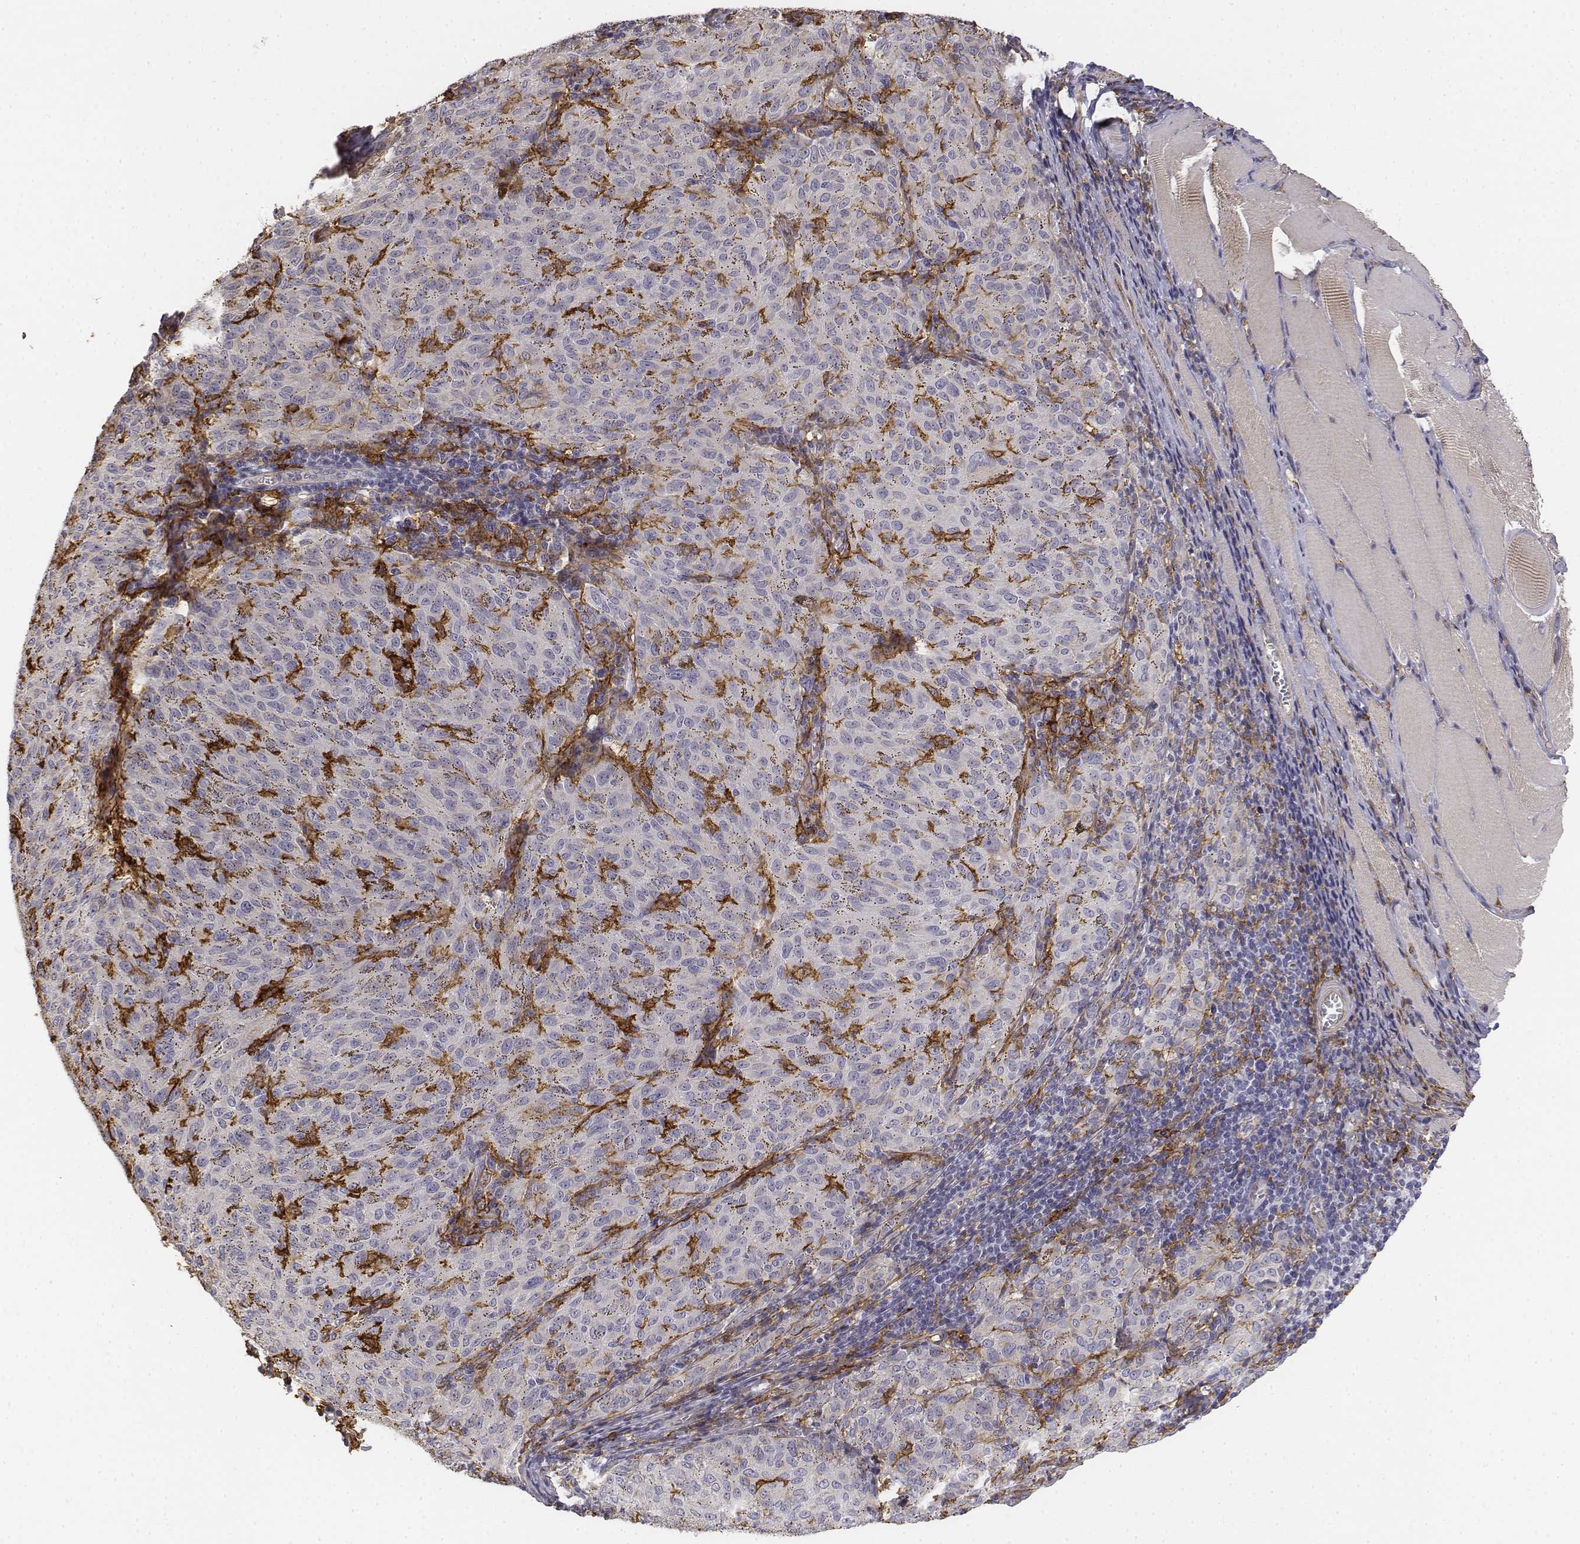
{"staining": {"intensity": "negative", "quantity": "none", "location": "none"}, "tissue": "melanoma", "cell_type": "Tumor cells", "image_type": "cancer", "snomed": [{"axis": "morphology", "description": "Malignant melanoma, NOS"}, {"axis": "topography", "description": "Skin"}], "caption": "Immunohistochemical staining of human malignant melanoma exhibits no significant staining in tumor cells.", "gene": "CD14", "patient": {"sex": "female", "age": 72}}